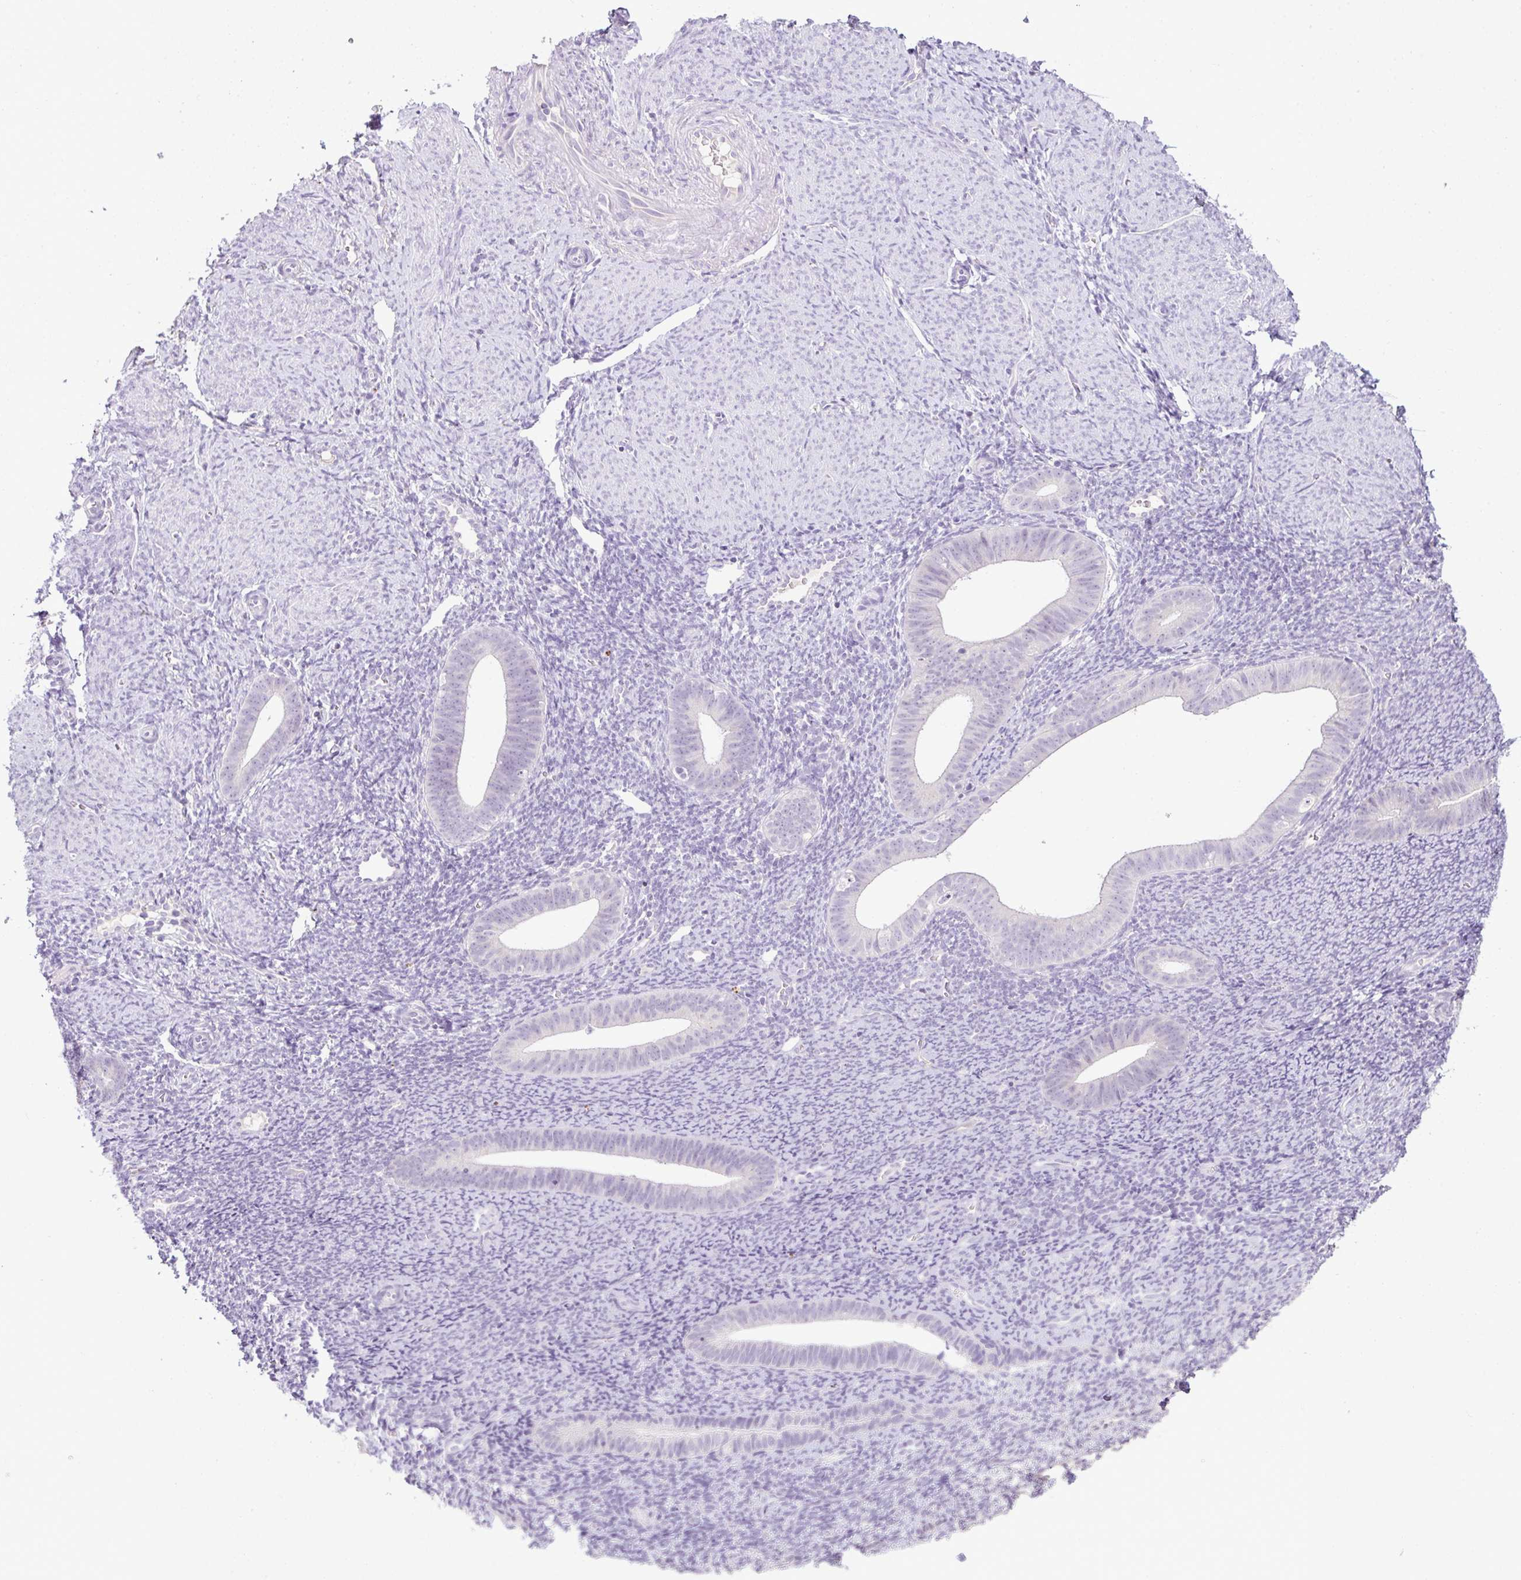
{"staining": {"intensity": "negative", "quantity": "none", "location": "none"}, "tissue": "endometrium", "cell_type": "Cells in endometrial stroma", "image_type": "normal", "snomed": [{"axis": "morphology", "description": "Normal tissue, NOS"}, {"axis": "topography", "description": "Endometrium"}], "caption": "A high-resolution histopathology image shows immunohistochemistry staining of unremarkable endometrium, which shows no significant positivity in cells in endometrial stroma.", "gene": "CMPK1", "patient": {"sex": "female", "age": 39}}